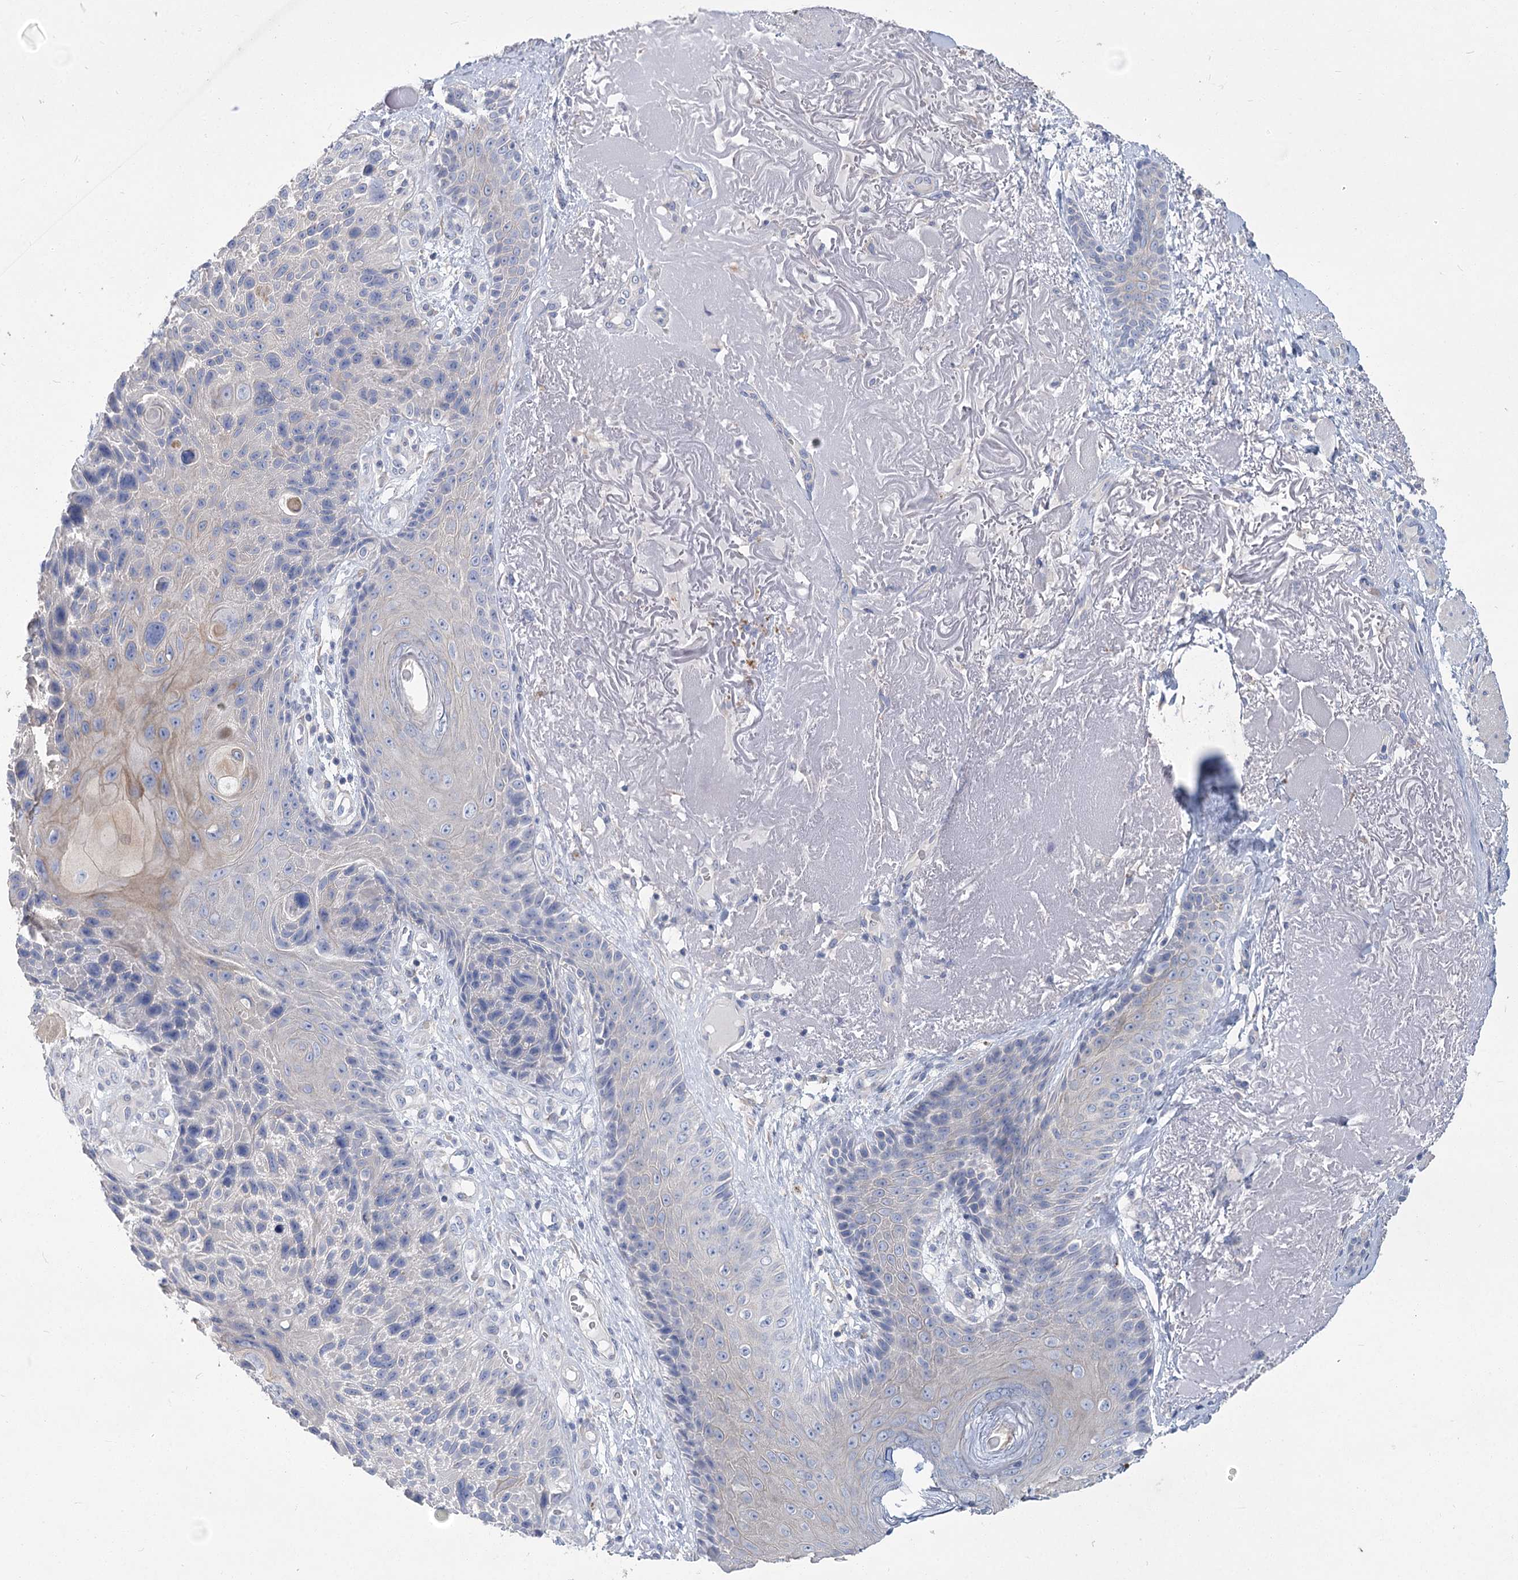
{"staining": {"intensity": "weak", "quantity": "<25%", "location": "cytoplasmic/membranous"}, "tissue": "skin cancer", "cell_type": "Tumor cells", "image_type": "cancer", "snomed": [{"axis": "morphology", "description": "Squamous cell carcinoma, NOS"}, {"axis": "topography", "description": "Skin"}], "caption": "Human squamous cell carcinoma (skin) stained for a protein using immunohistochemistry demonstrates no expression in tumor cells.", "gene": "SLC9A3", "patient": {"sex": "female", "age": 88}}